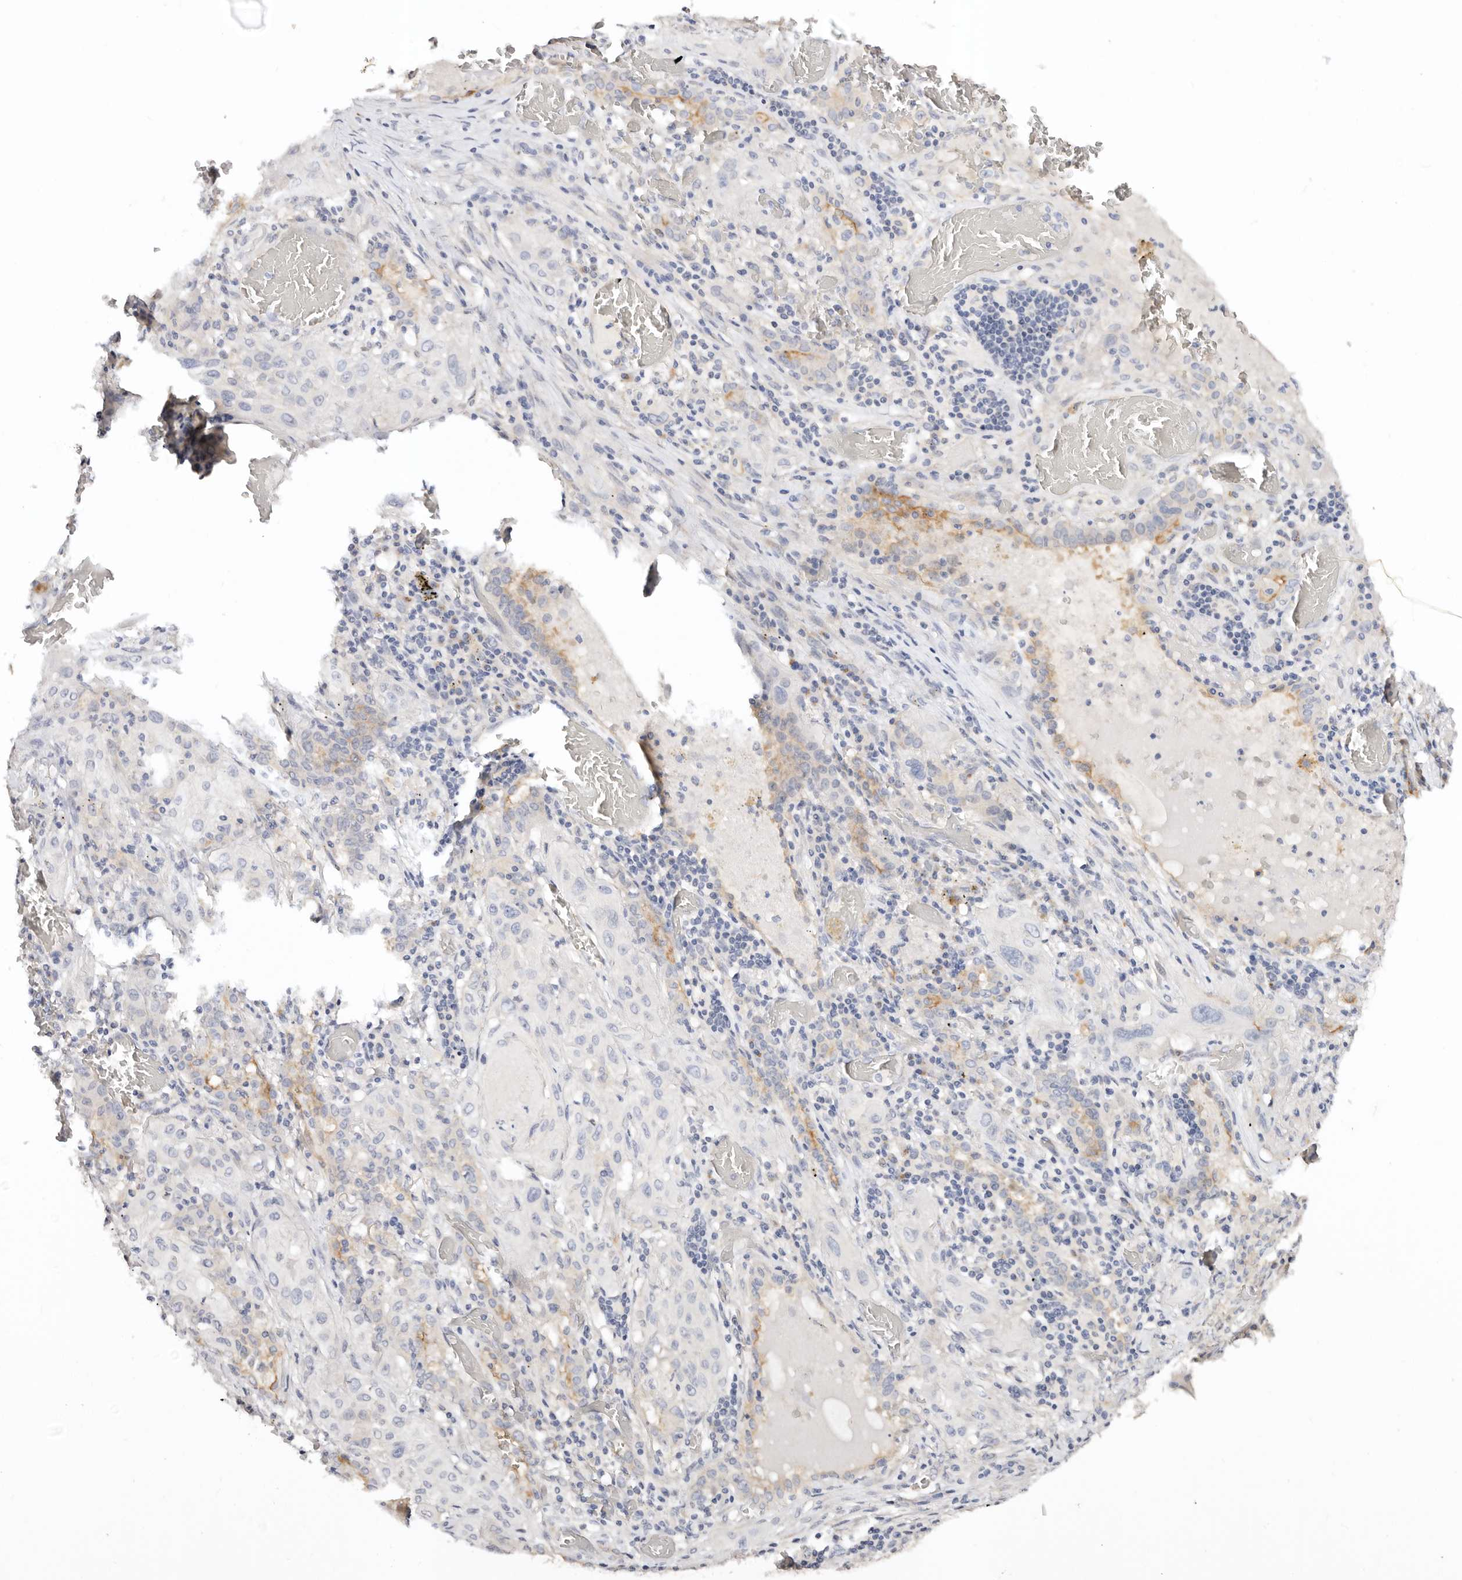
{"staining": {"intensity": "negative", "quantity": "none", "location": "none"}, "tissue": "lung cancer", "cell_type": "Tumor cells", "image_type": "cancer", "snomed": [{"axis": "morphology", "description": "Squamous cell carcinoma, NOS"}, {"axis": "topography", "description": "Lung"}], "caption": "This is a micrograph of IHC staining of lung cancer (squamous cell carcinoma), which shows no staining in tumor cells. Brightfield microscopy of immunohistochemistry (IHC) stained with DAB (3,3'-diaminobenzidine) (brown) and hematoxylin (blue), captured at high magnification.", "gene": "DNASE1", "patient": {"sex": "female", "age": 47}}